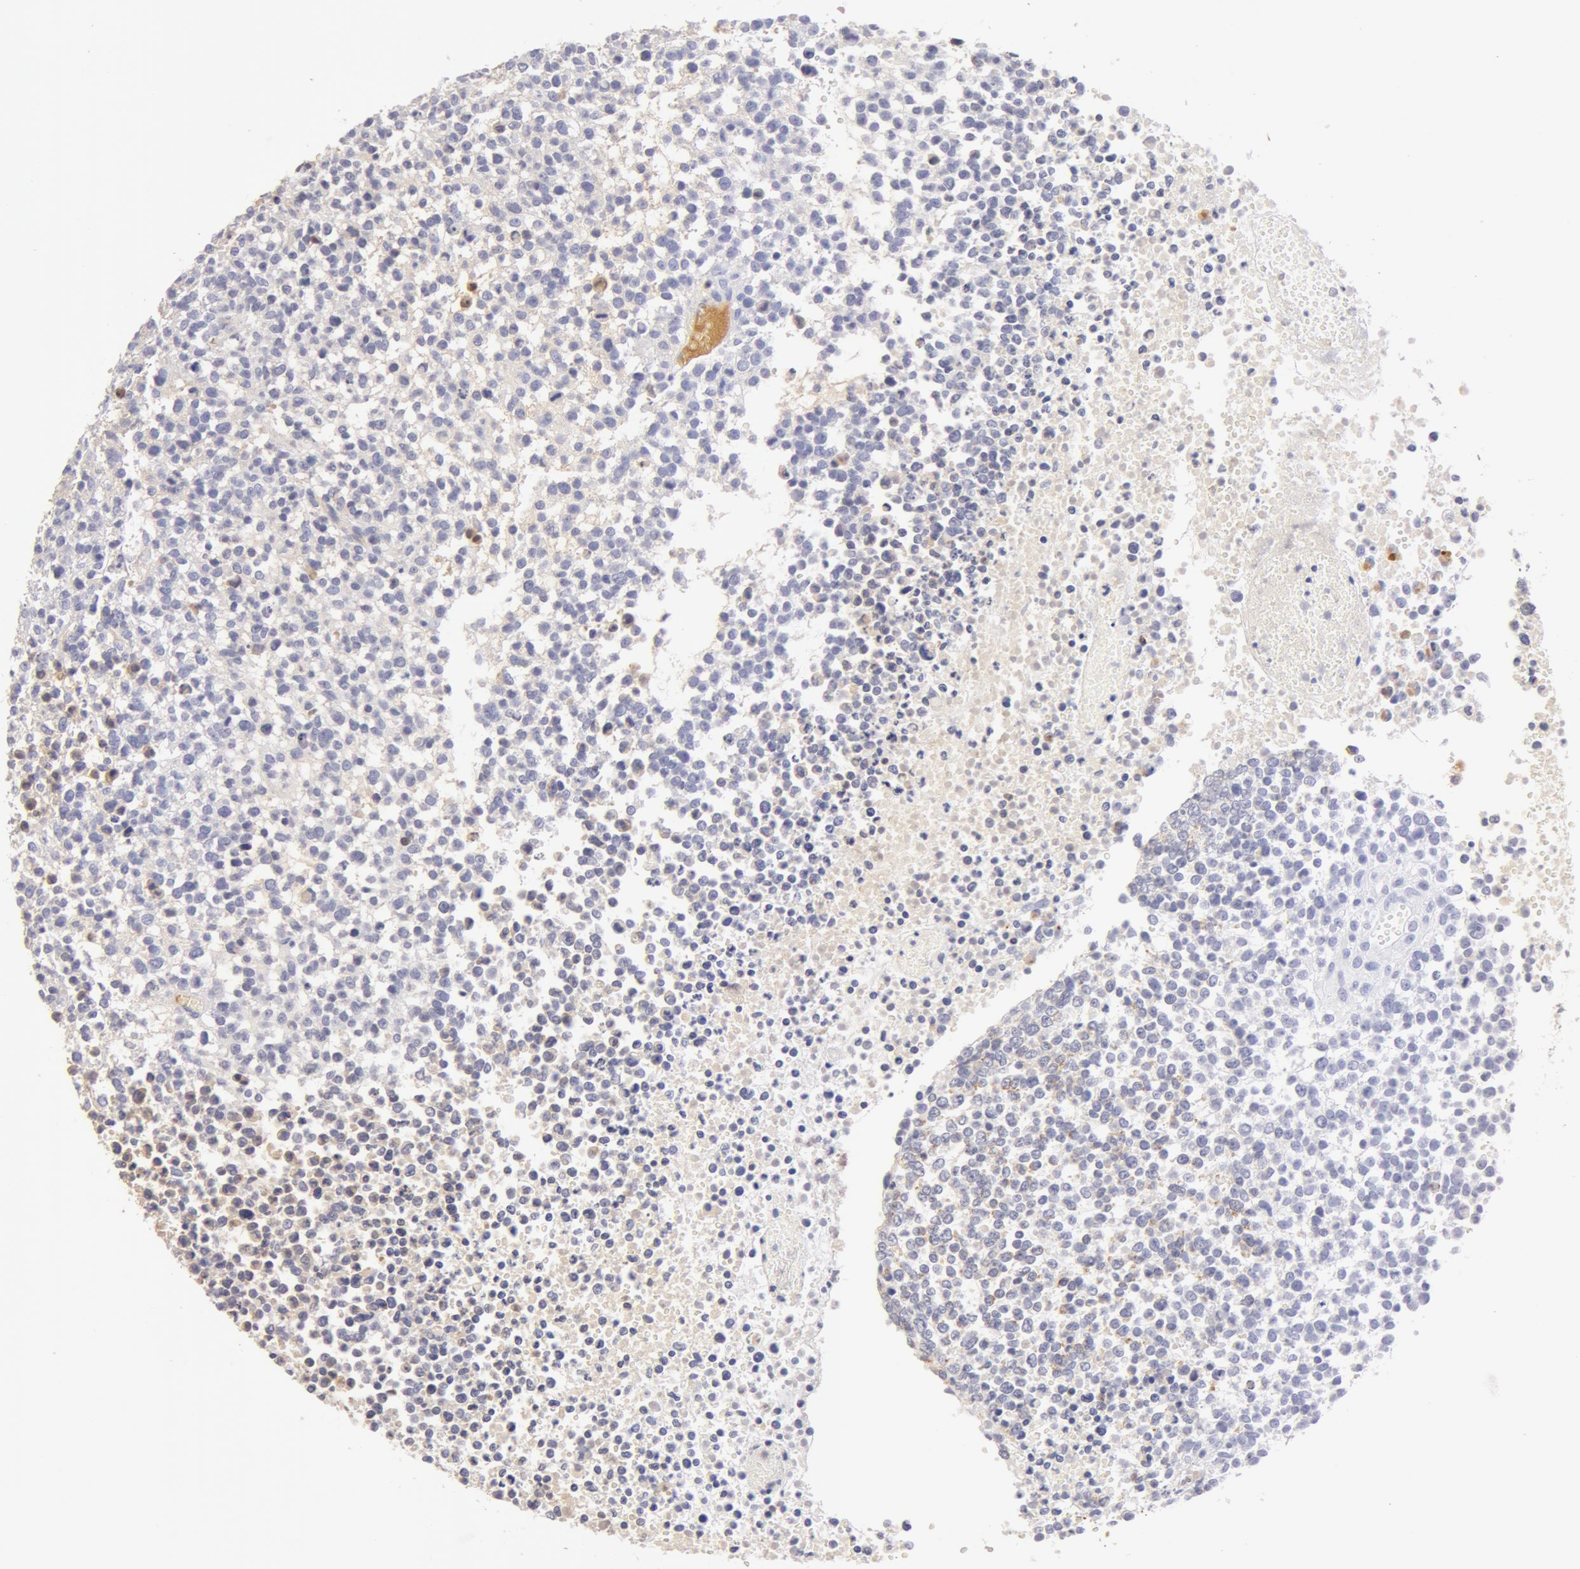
{"staining": {"intensity": "negative", "quantity": "none", "location": "none"}, "tissue": "glioma", "cell_type": "Tumor cells", "image_type": "cancer", "snomed": [{"axis": "morphology", "description": "Glioma, malignant, High grade"}, {"axis": "topography", "description": "Brain"}], "caption": "Immunohistochemistry photomicrograph of human malignant high-grade glioma stained for a protein (brown), which shows no staining in tumor cells.", "gene": "AHSG", "patient": {"sex": "male", "age": 66}}